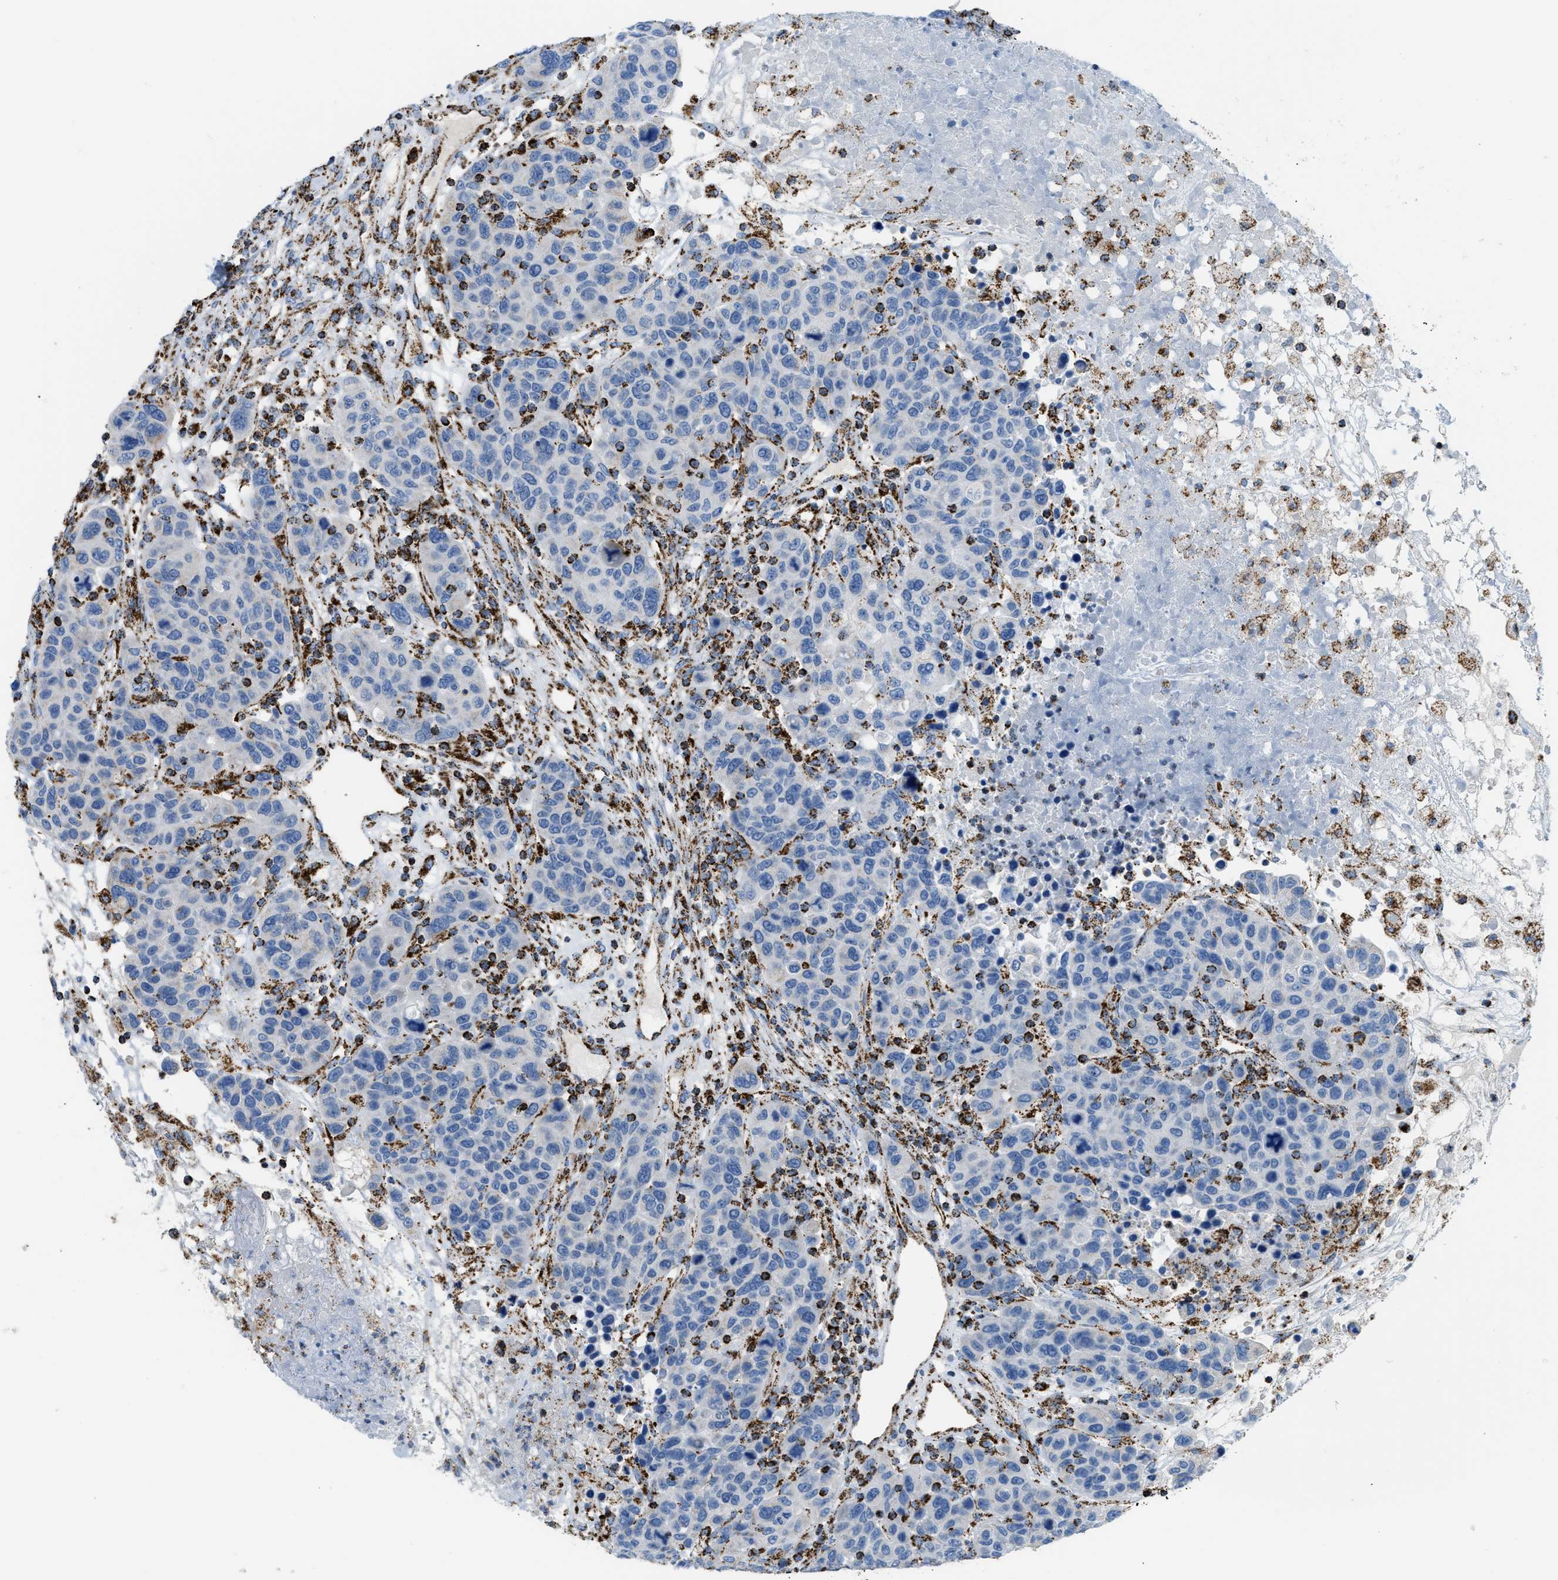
{"staining": {"intensity": "negative", "quantity": "none", "location": "none"}, "tissue": "breast cancer", "cell_type": "Tumor cells", "image_type": "cancer", "snomed": [{"axis": "morphology", "description": "Duct carcinoma"}, {"axis": "topography", "description": "Breast"}], "caption": "Protein analysis of infiltrating ductal carcinoma (breast) demonstrates no significant staining in tumor cells. (Stains: DAB (3,3'-diaminobenzidine) IHC with hematoxylin counter stain, Microscopy: brightfield microscopy at high magnification).", "gene": "ETFB", "patient": {"sex": "female", "age": 37}}